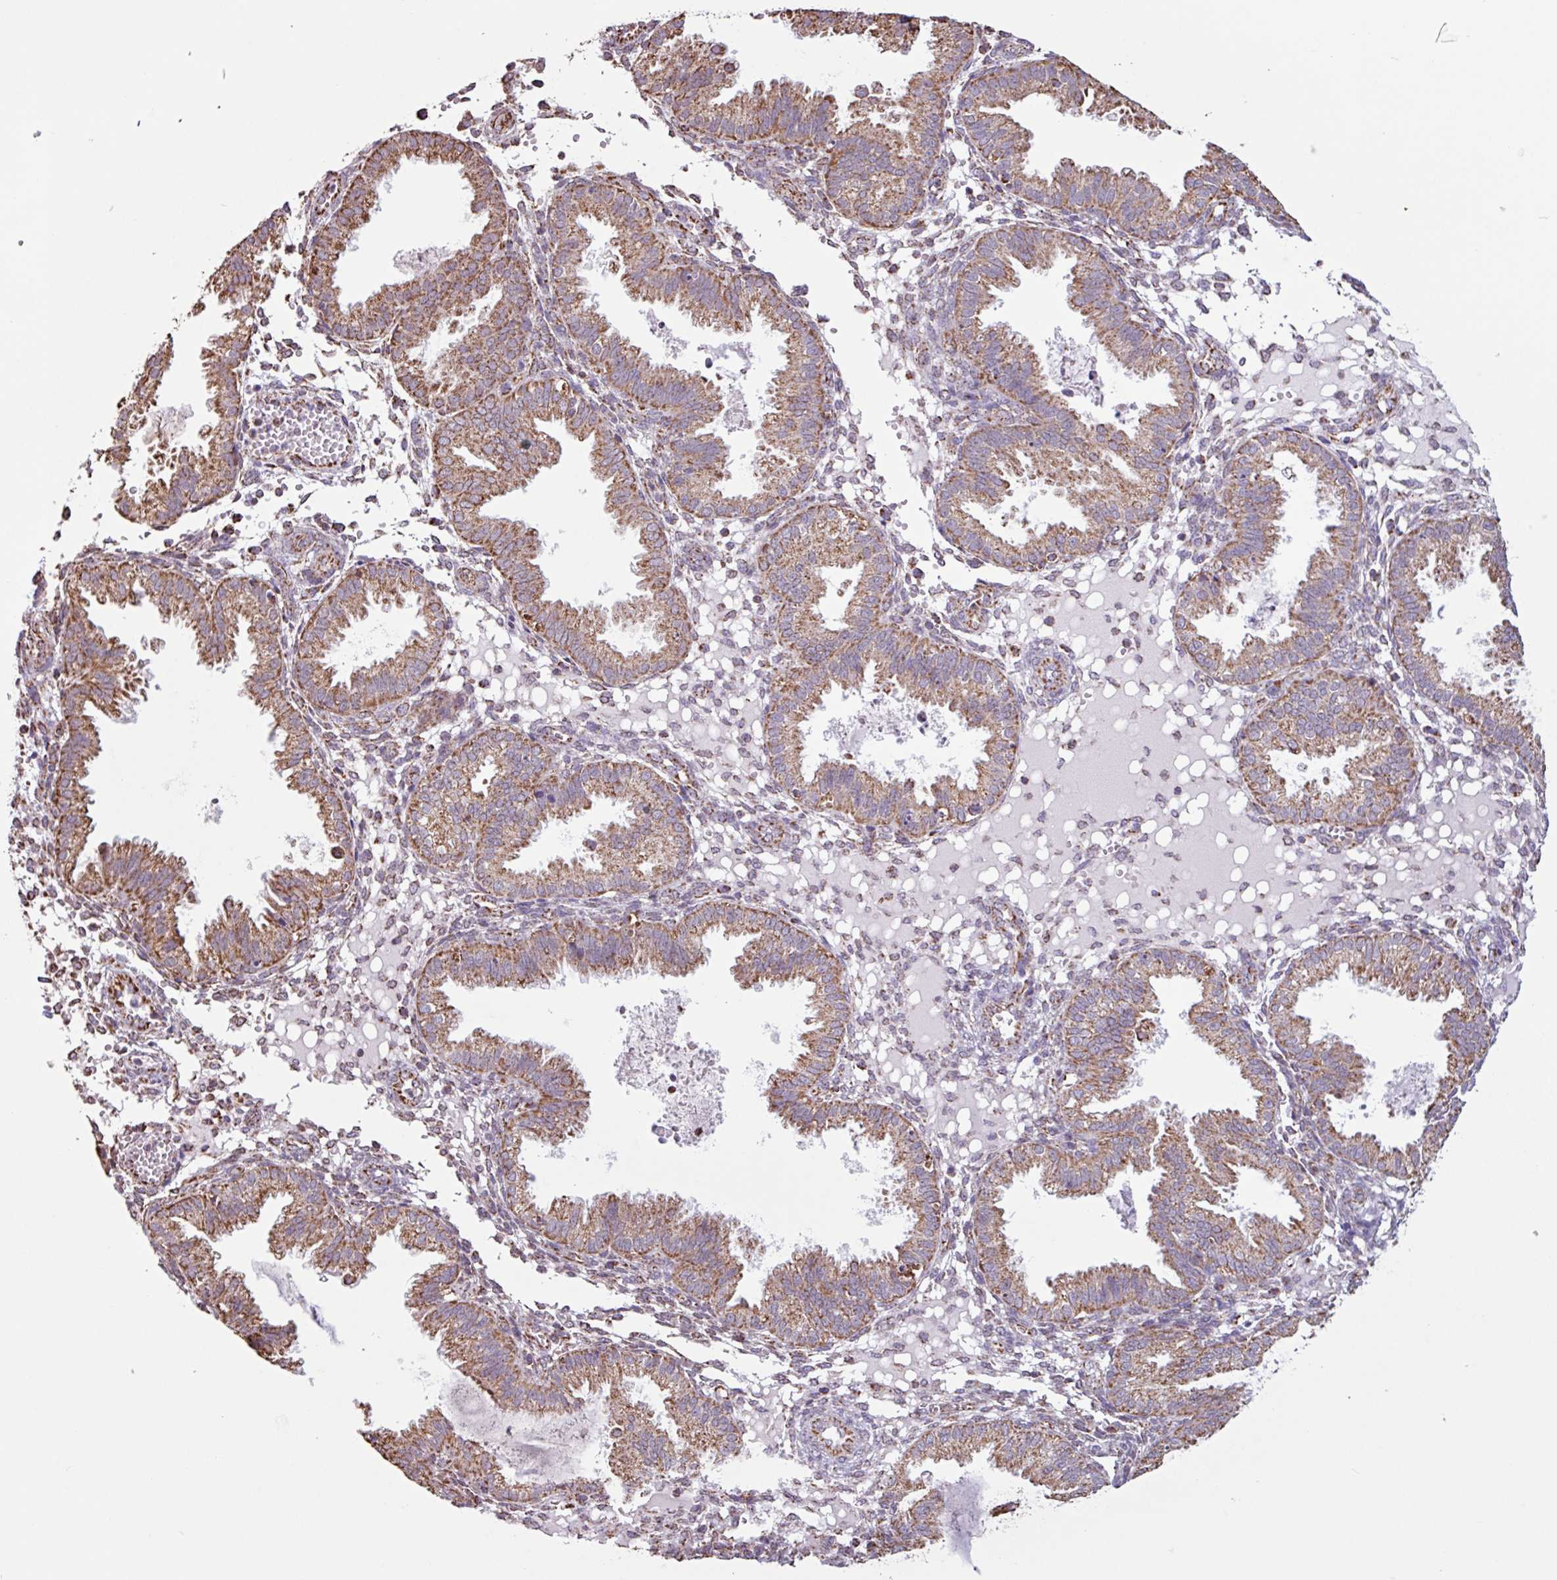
{"staining": {"intensity": "moderate", "quantity": "25%-75%", "location": "cytoplasmic/membranous"}, "tissue": "endometrium", "cell_type": "Cells in endometrial stroma", "image_type": "normal", "snomed": [{"axis": "morphology", "description": "Normal tissue, NOS"}, {"axis": "topography", "description": "Endometrium"}], "caption": "Endometrium stained with a brown dye shows moderate cytoplasmic/membranous positive expression in approximately 25%-75% of cells in endometrial stroma.", "gene": "ALG8", "patient": {"sex": "female", "age": 33}}